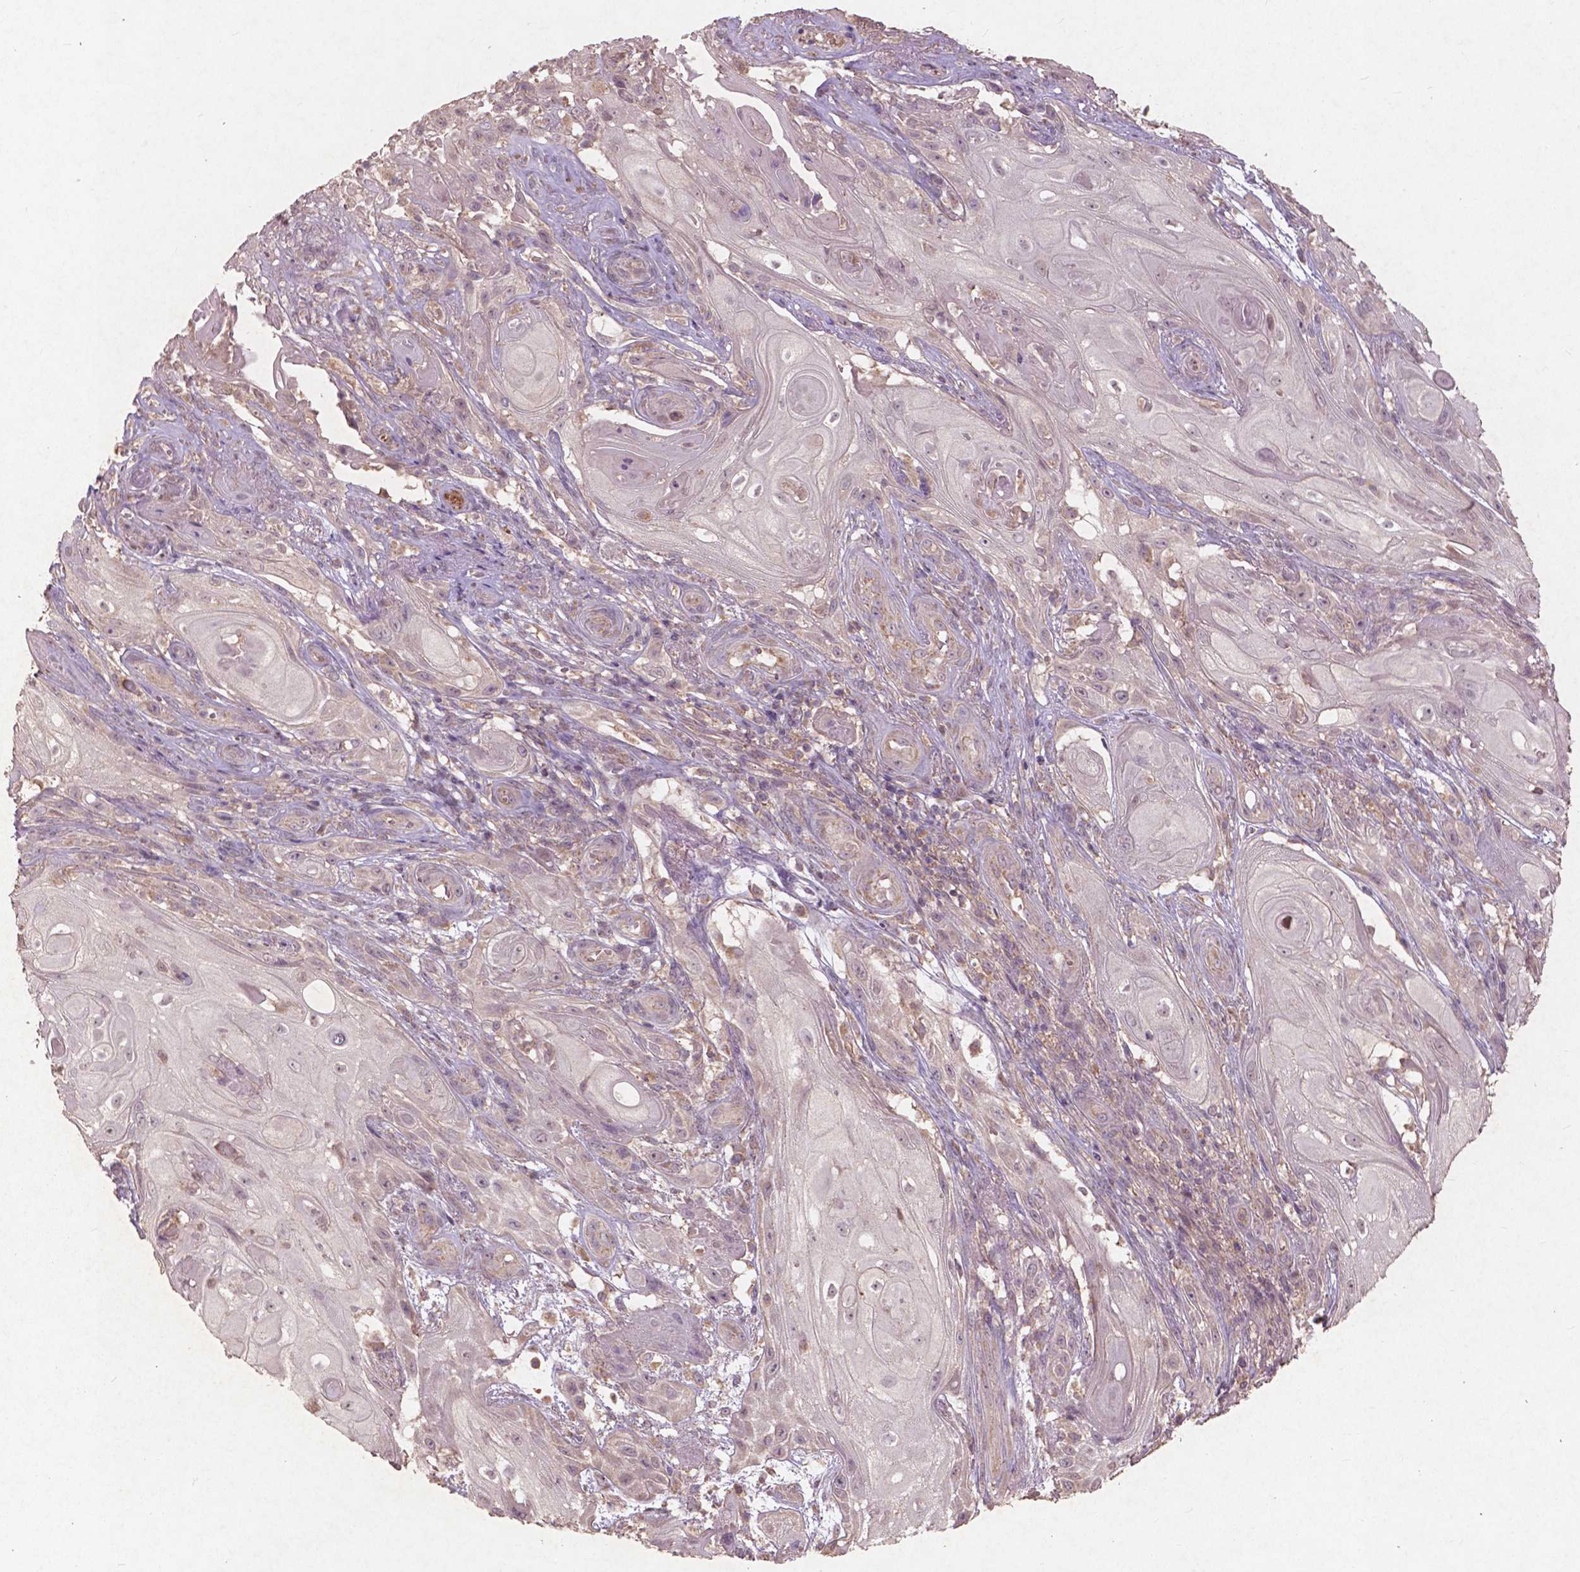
{"staining": {"intensity": "weak", "quantity": ">75%", "location": "cytoplasmic/membranous"}, "tissue": "skin cancer", "cell_type": "Tumor cells", "image_type": "cancer", "snomed": [{"axis": "morphology", "description": "Squamous cell carcinoma, NOS"}, {"axis": "topography", "description": "Skin"}], "caption": "This is a histology image of immunohistochemistry (IHC) staining of squamous cell carcinoma (skin), which shows weak staining in the cytoplasmic/membranous of tumor cells.", "gene": "ST6GALNAC5", "patient": {"sex": "male", "age": 62}}